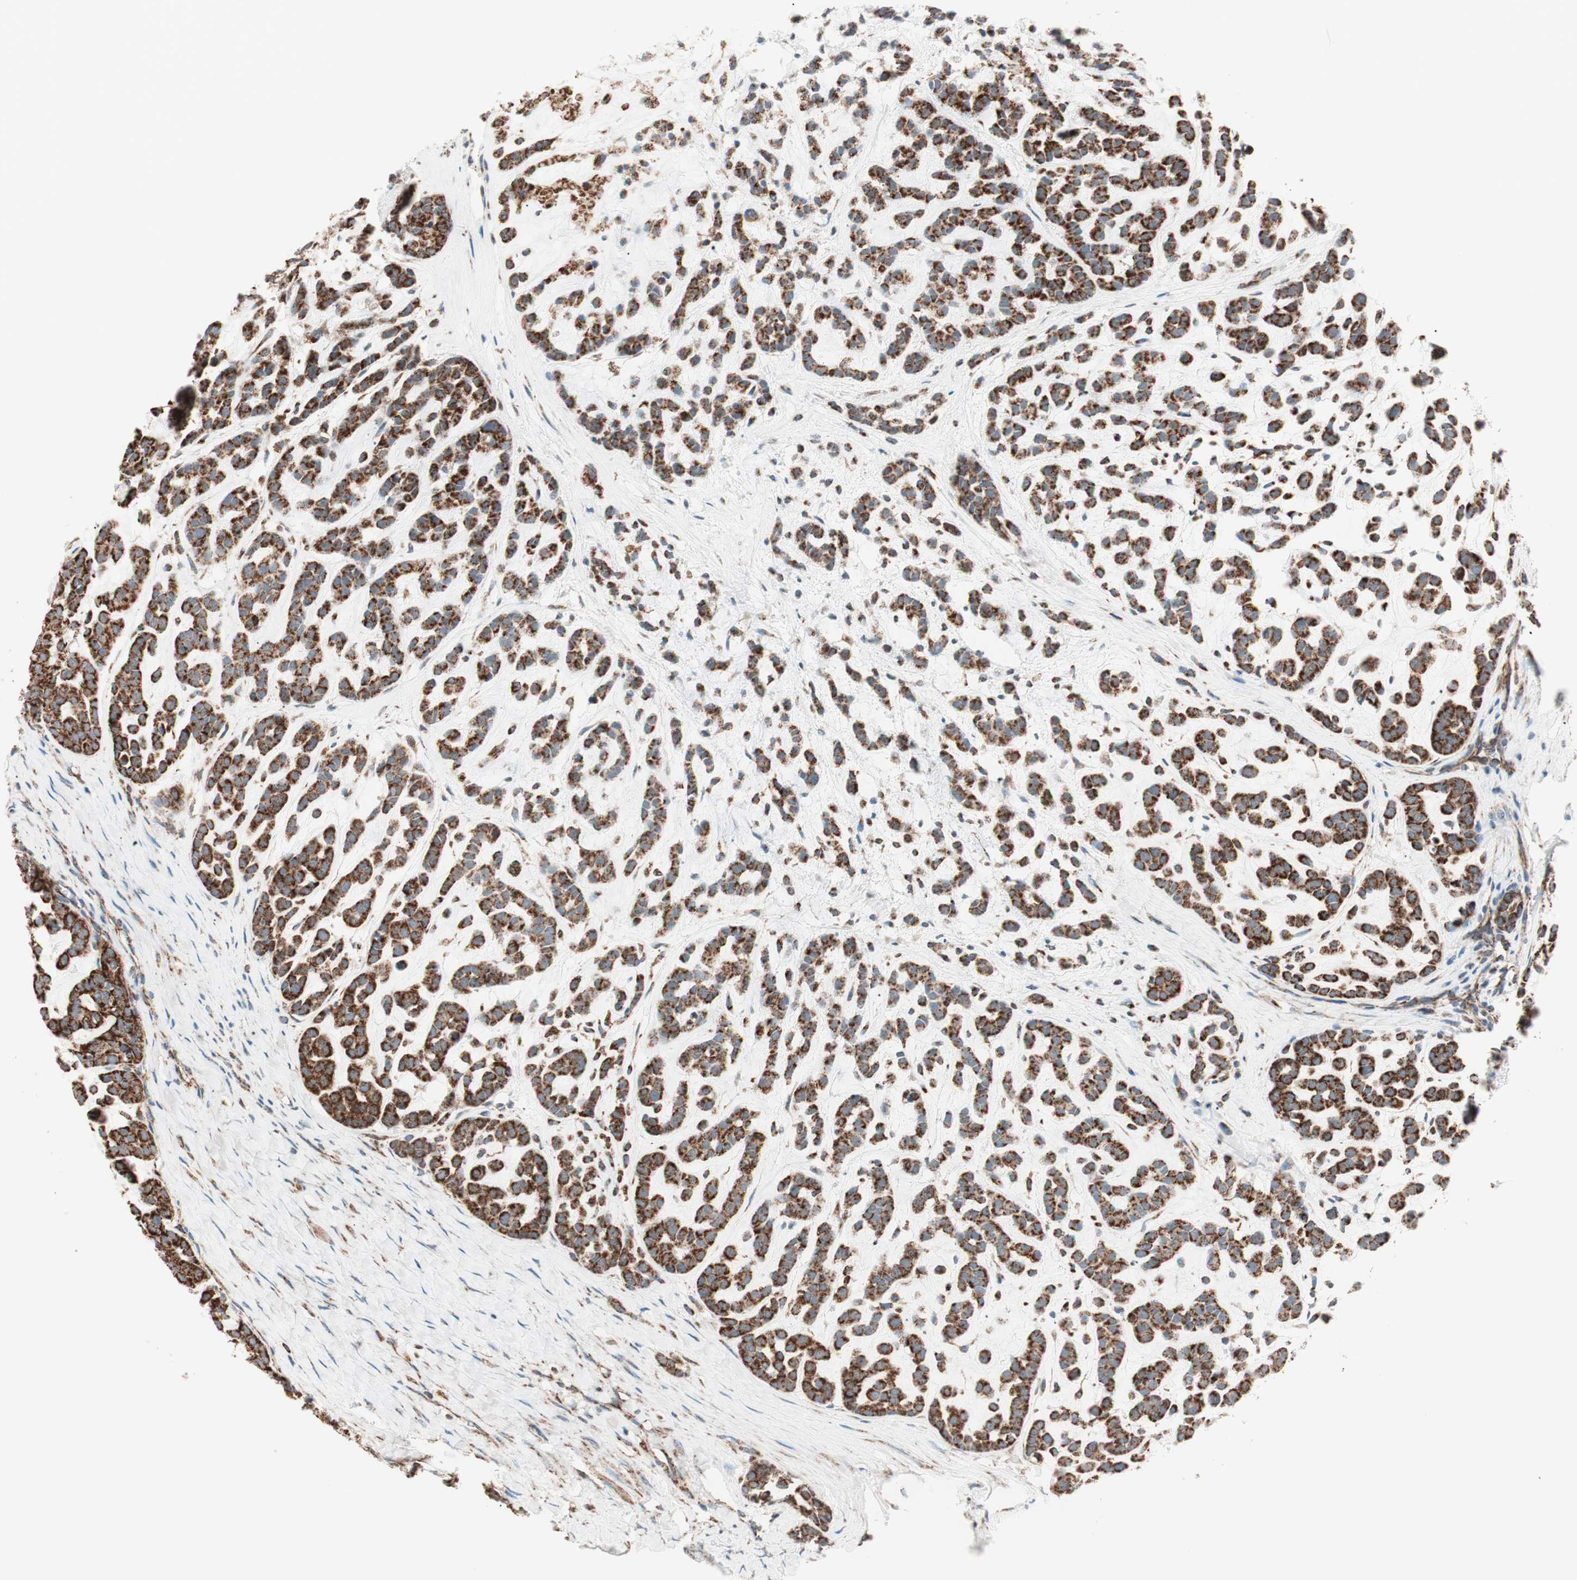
{"staining": {"intensity": "strong", "quantity": ">75%", "location": "cytoplasmic/membranous"}, "tissue": "head and neck cancer", "cell_type": "Tumor cells", "image_type": "cancer", "snomed": [{"axis": "morphology", "description": "Adenocarcinoma, NOS"}, {"axis": "morphology", "description": "Adenoma, NOS"}, {"axis": "topography", "description": "Head-Neck"}], "caption": "This micrograph displays IHC staining of head and neck cancer (adenocarcinoma), with high strong cytoplasmic/membranous staining in about >75% of tumor cells.", "gene": "TOMM22", "patient": {"sex": "female", "age": 55}}